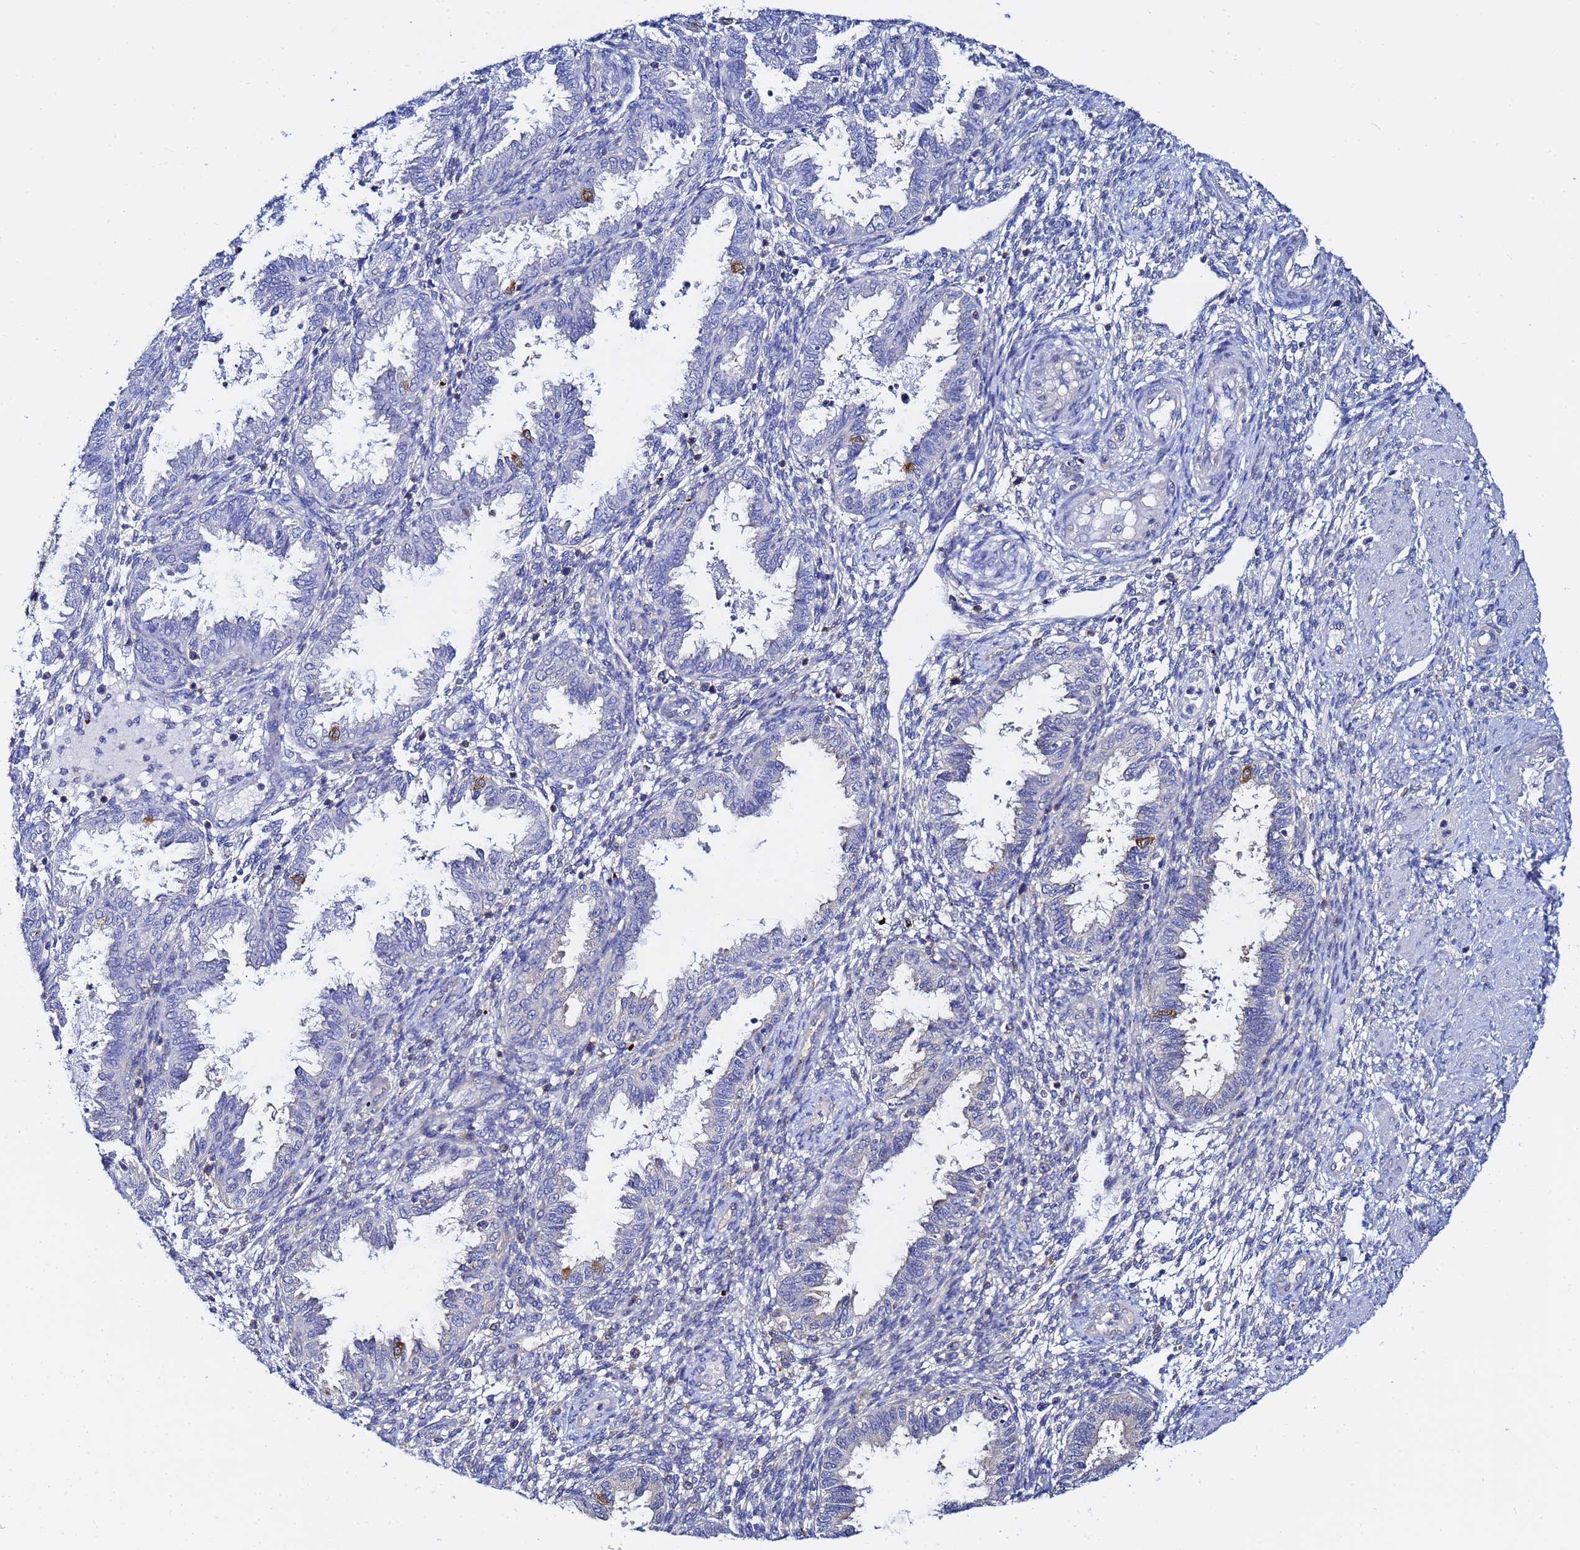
{"staining": {"intensity": "negative", "quantity": "none", "location": "none"}, "tissue": "endometrium", "cell_type": "Cells in endometrial stroma", "image_type": "normal", "snomed": [{"axis": "morphology", "description": "Normal tissue, NOS"}, {"axis": "topography", "description": "Endometrium"}], "caption": "A micrograph of human endometrium is negative for staining in cells in endometrial stroma. (DAB immunohistochemistry with hematoxylin counter stain).", "gene": "LENG1", "patient": {"sex": "female", "age": 33}}